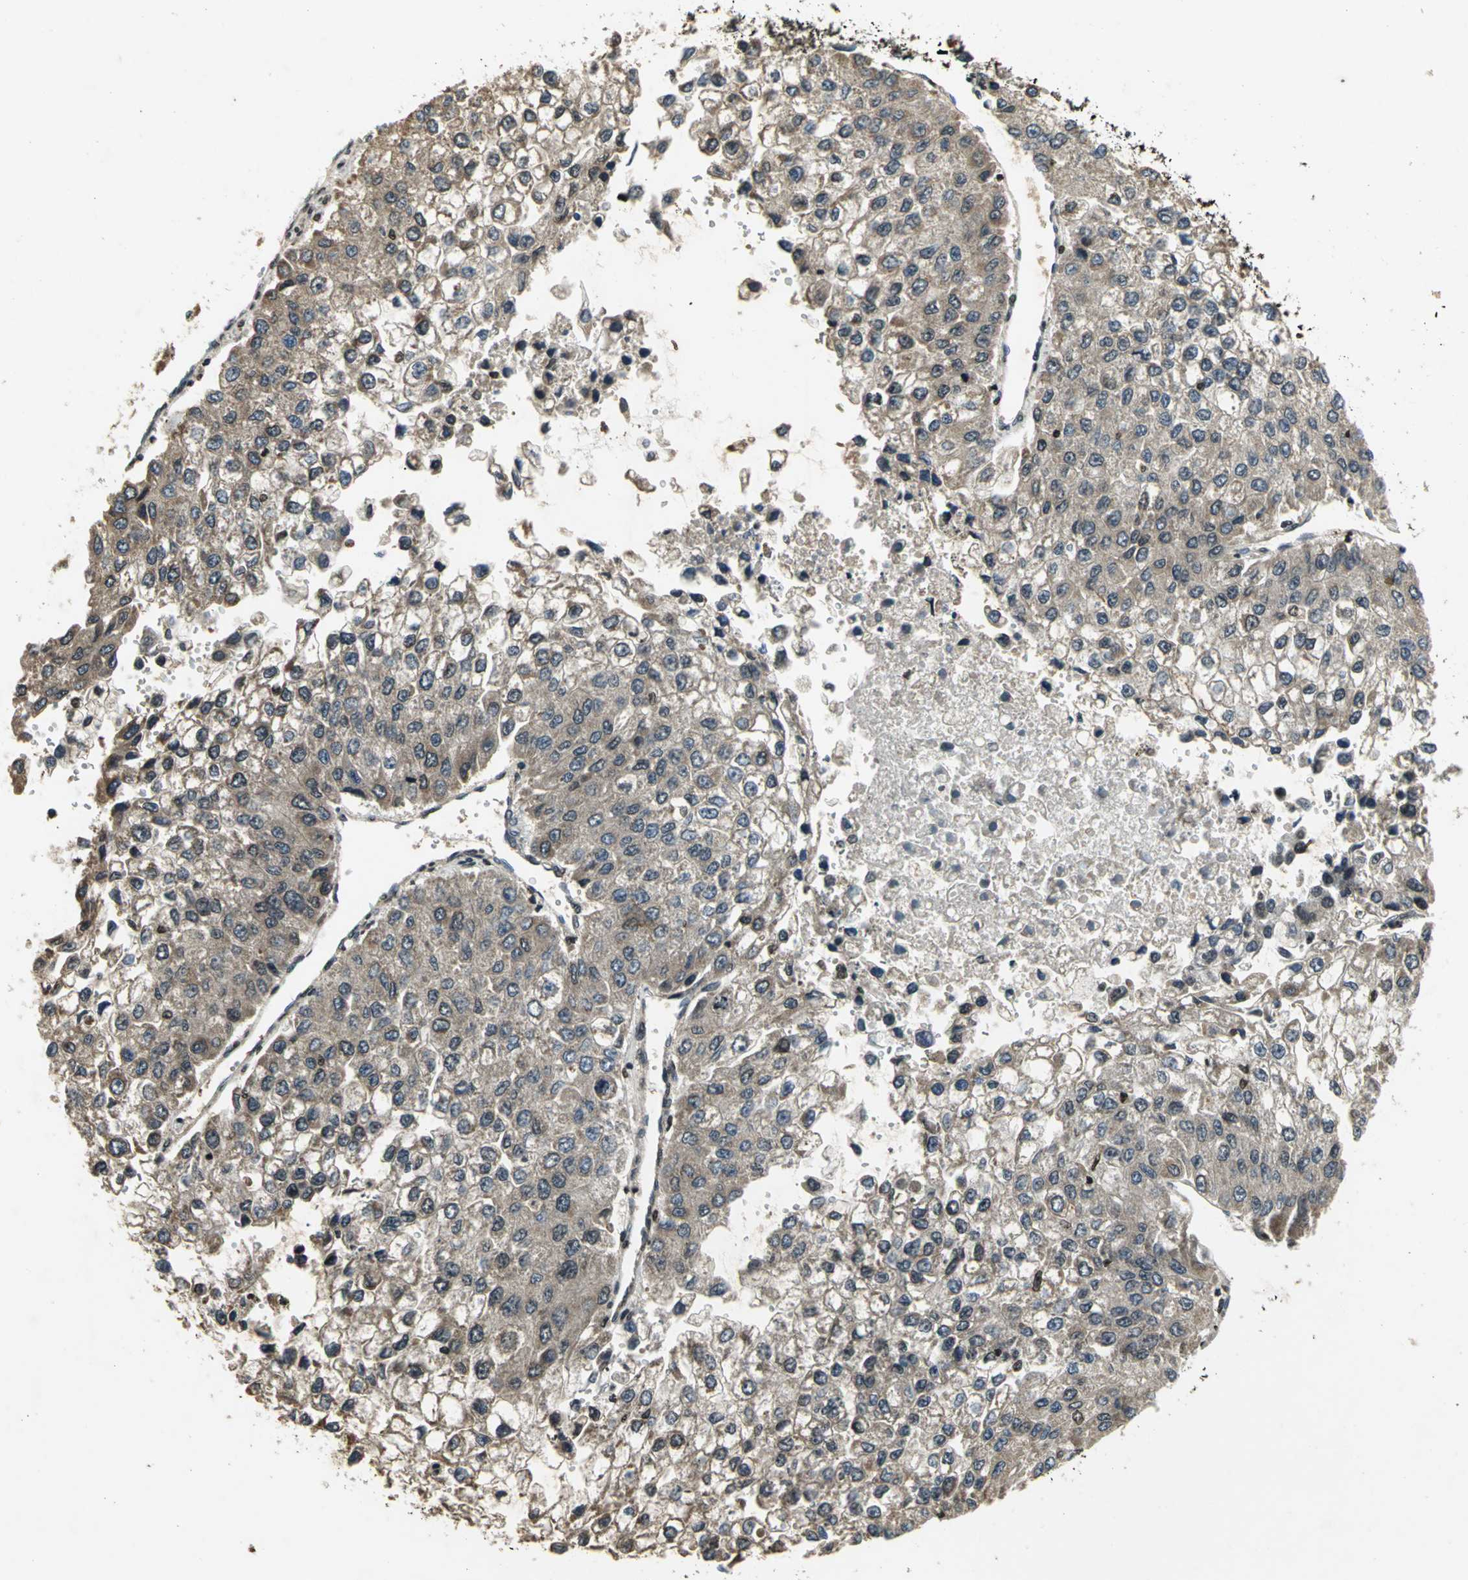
{"staining": {"intensity": "moderate", "quantity": ">75%", "location": "cytoplasmic/membranous"}, "tissue": "liver cancer", "cell_type": "Tumor cells", "image_type": "cancer", "snomed": [{"axis": "morphology", "description": "Carcinoma, Hepatocellular, NOS"}, {"axis": "topography", "description": "Liver"}], "caption": "The micrograph displays staining of liver cancer (hepatocellular carcinoma), revealing moderate cytoplasmic/membranous protein expression (brown color) within tumor cells. (brown staining indicates protein expression, while blue staining denotes nuclei).", "gene": "AHR", "patient": {"sex": "female", "age": 66}}